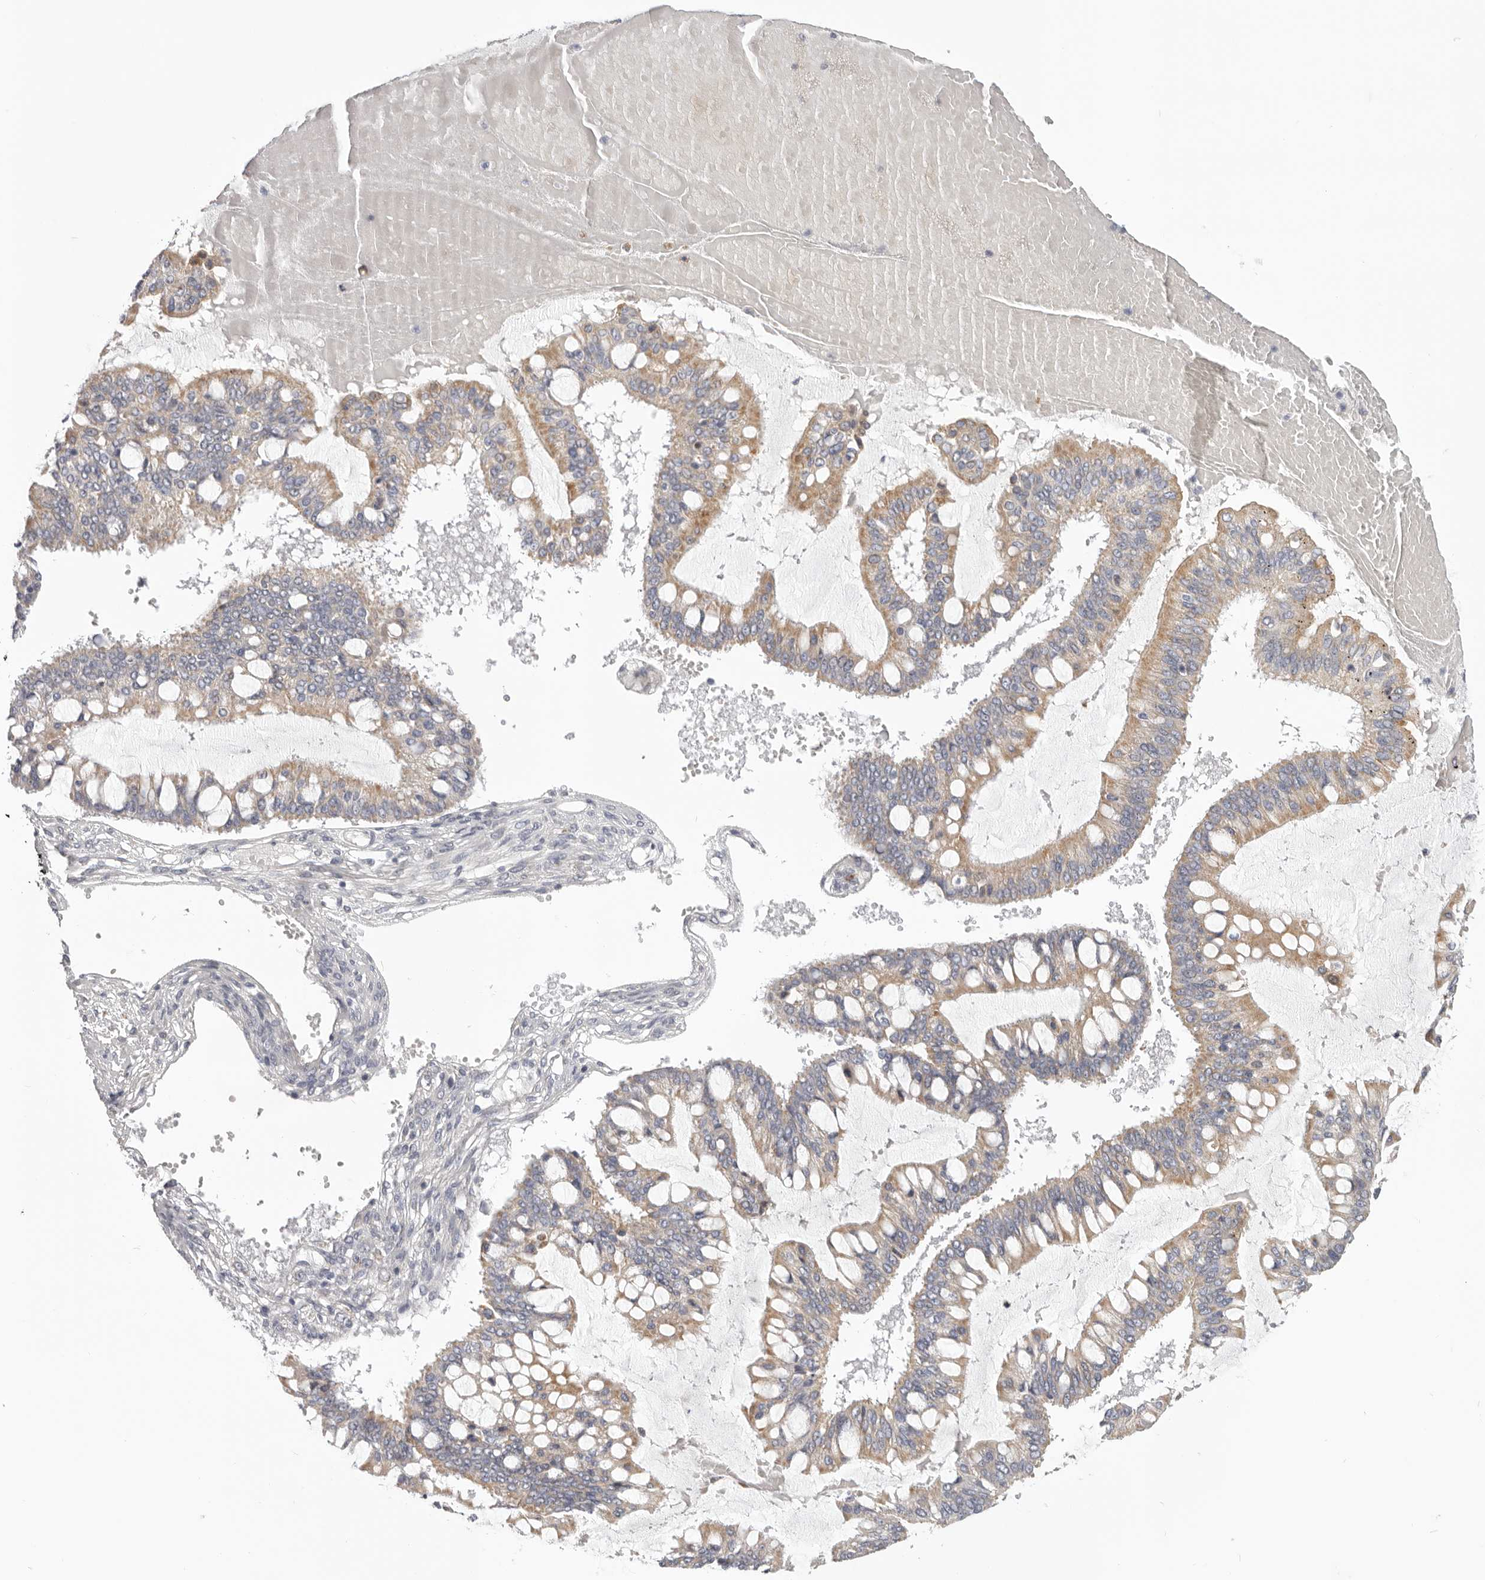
{"staining": {"intensity": "moderate", "quantity": ">75%", "location": "cytoplasmic/membranous"}, "tissue": "ovarian cancer", "cell_type": "Tumor cells", "image_type": "cancer", "snomed": [{"axis": "morphology", "description": "Cystadenocarcinoma, mucinous, NOS"}, {"axis": "topography", "description": "Ovary"}], "caption": "A histopathology image of human ovarian mucinous cystadenocarcinoma stained for a protein shows moderate cytoplasmic/membranous brown staining in tumor cells. Using DAB (3,3'-diaminobenzidine) (brown) and hematoxylin (blue) stains, captured at high magnification using brightfield microscopy.", "gene": "MRPS10", "patient": {"sex": "female", "age": 73}}